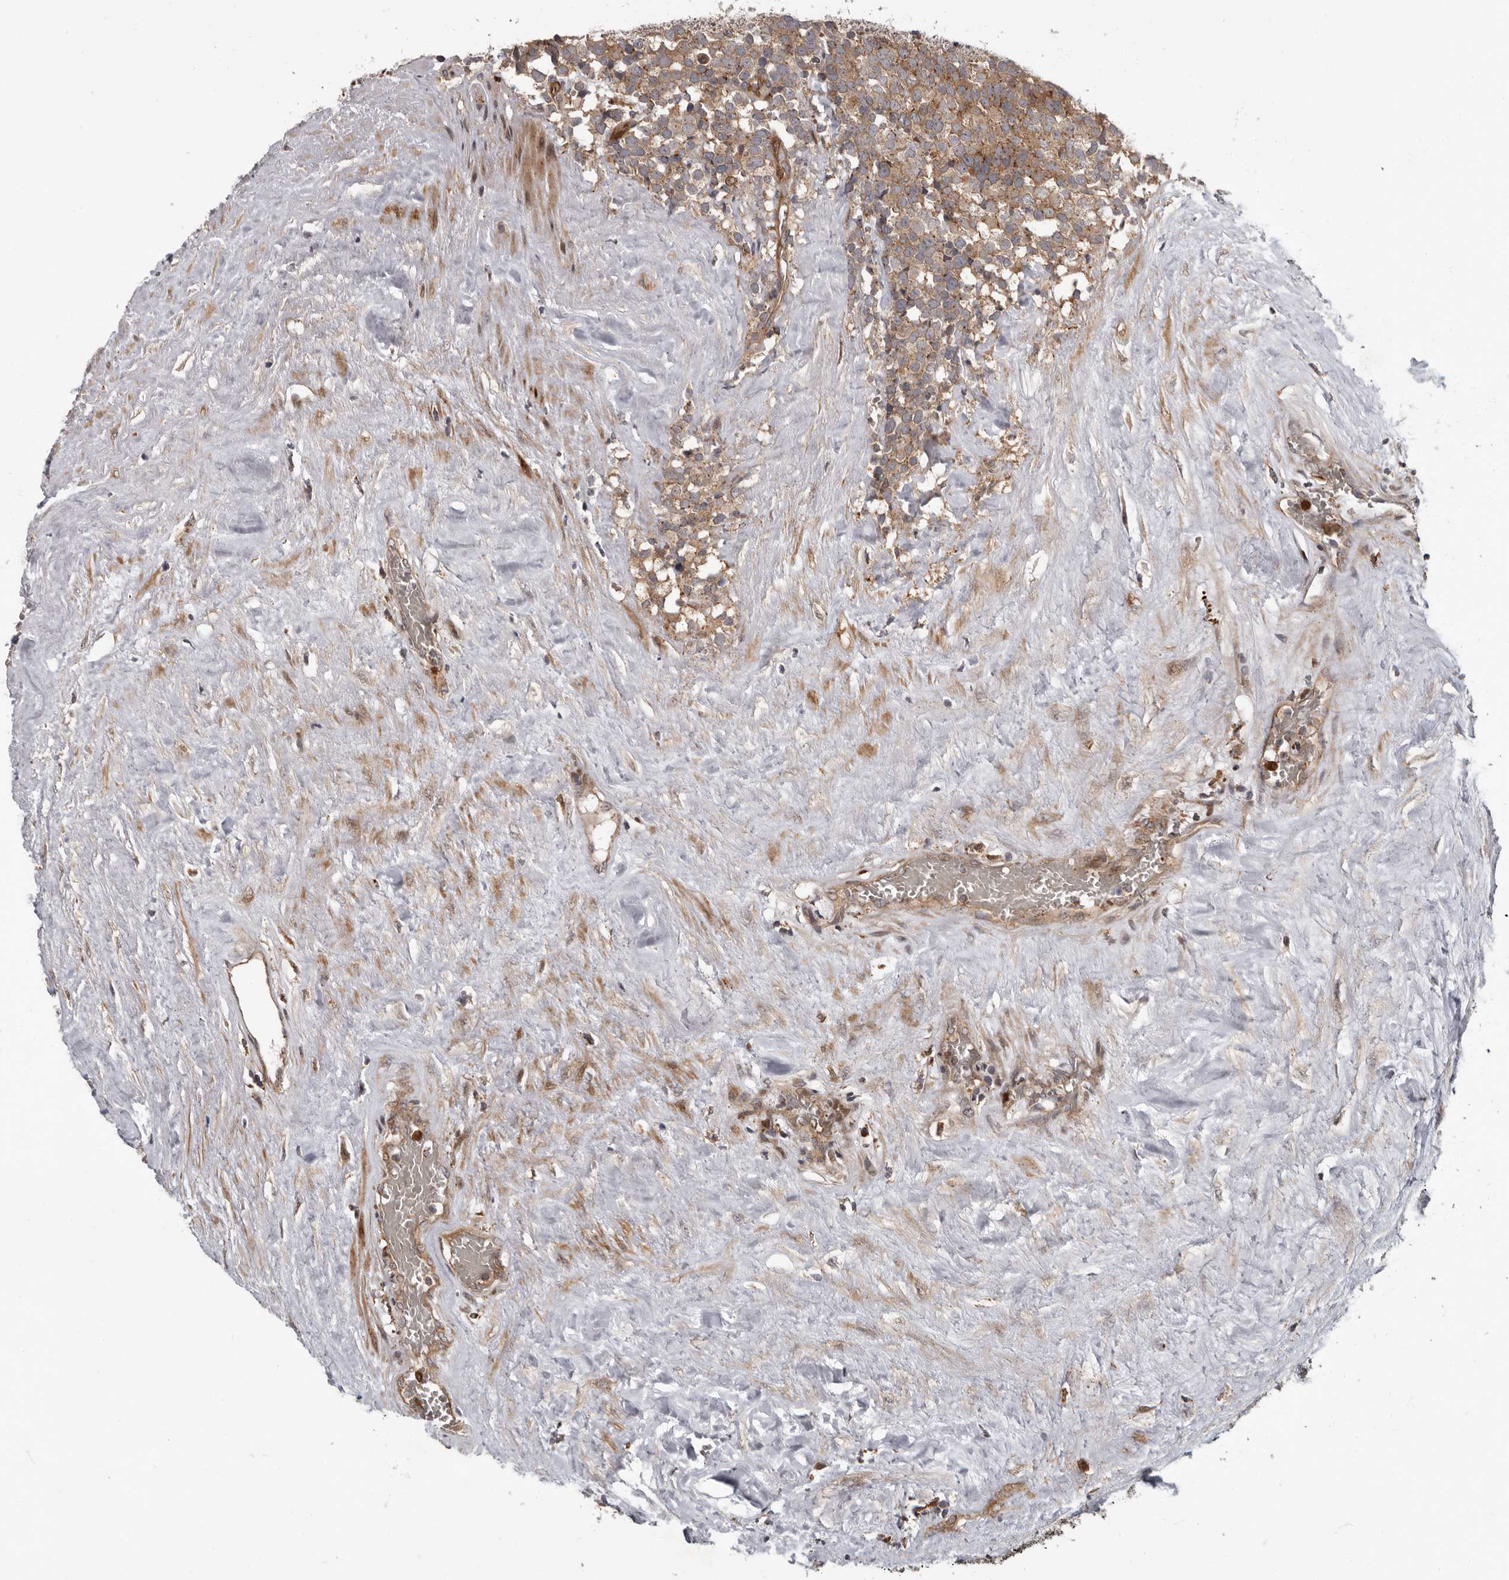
{"staining": {"intensity": "moderate", "quantity": ">75%", "location": "cytoplasmic/membranous"}, "tissue": "testis cancer", "cell_type": "Tumor cells", "image_type": "cancer", "snomed": [{"axis": "morphology", "description": "Seminoma, NOS"}, {"axis": "topography", "description": "Testis"}], "caption": "This is a histology image of immunohistochemistry staining of seminoma (testis), which shows moderate positivity in the cytoplasmic/membranous of tumor cells.", "gene": "FGFR4", "patient": {"sex": "male", "age": 71}}